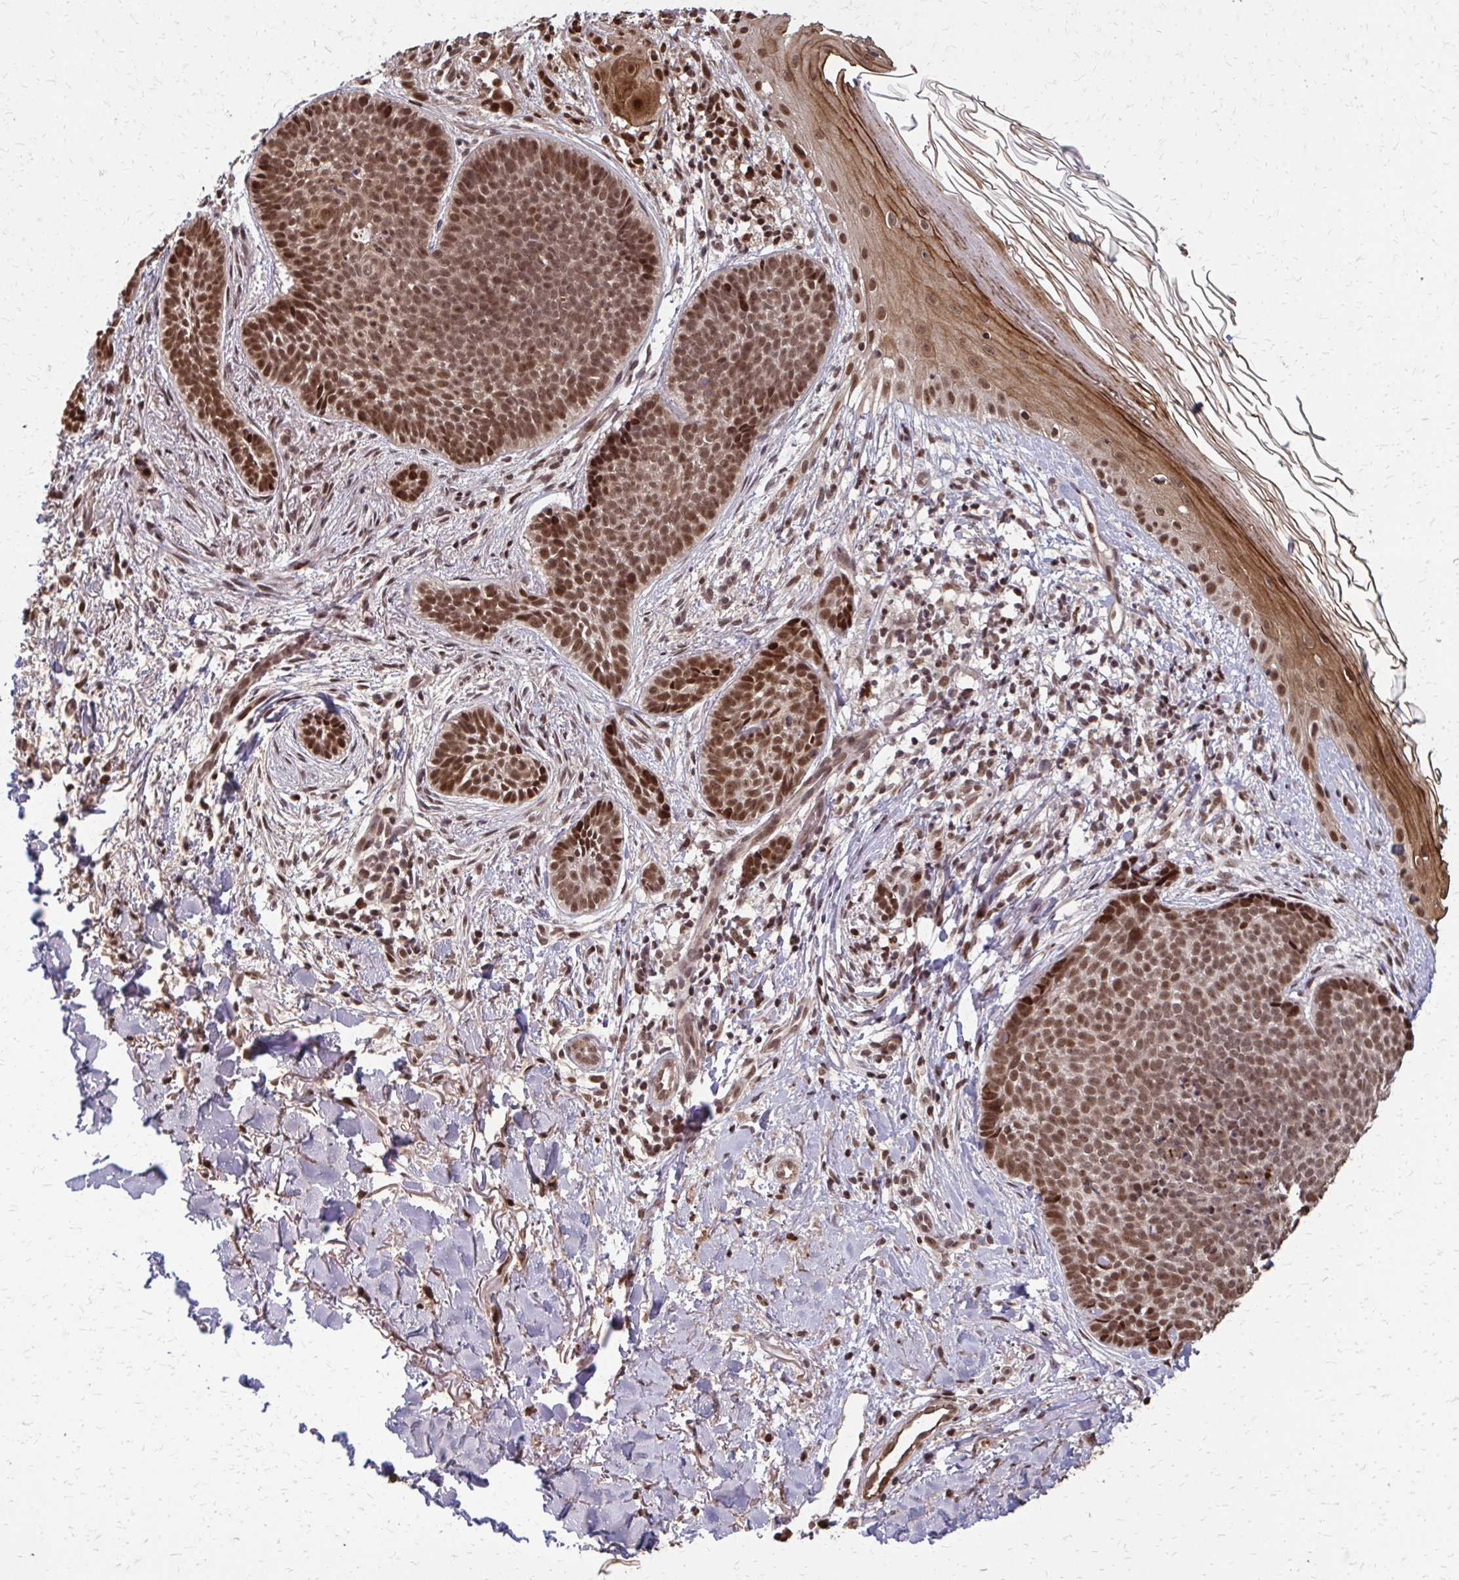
{"staining": {"intensity": "moderate", "quantity": ">75%", "location": "nuclear"}, "tissue": "skin cancer", "cell_type": "Tumor cells", "image_type": "cancer", "snomed": [{"axis": "morphology", "description": "Basal cell carcinoma"}, {"axis": "topography", "description": "Skin"}, {"axis": "topography", "description": "Skin of back"}], "caption": "About >75% of tumor cells in skin cancer (basal cell carcinoma) show moderate nuclear protein positivity as visualized by brown immunohistochemical staining.", "gene": "SS18", "patient": {"sex": "male", "age": 81}}